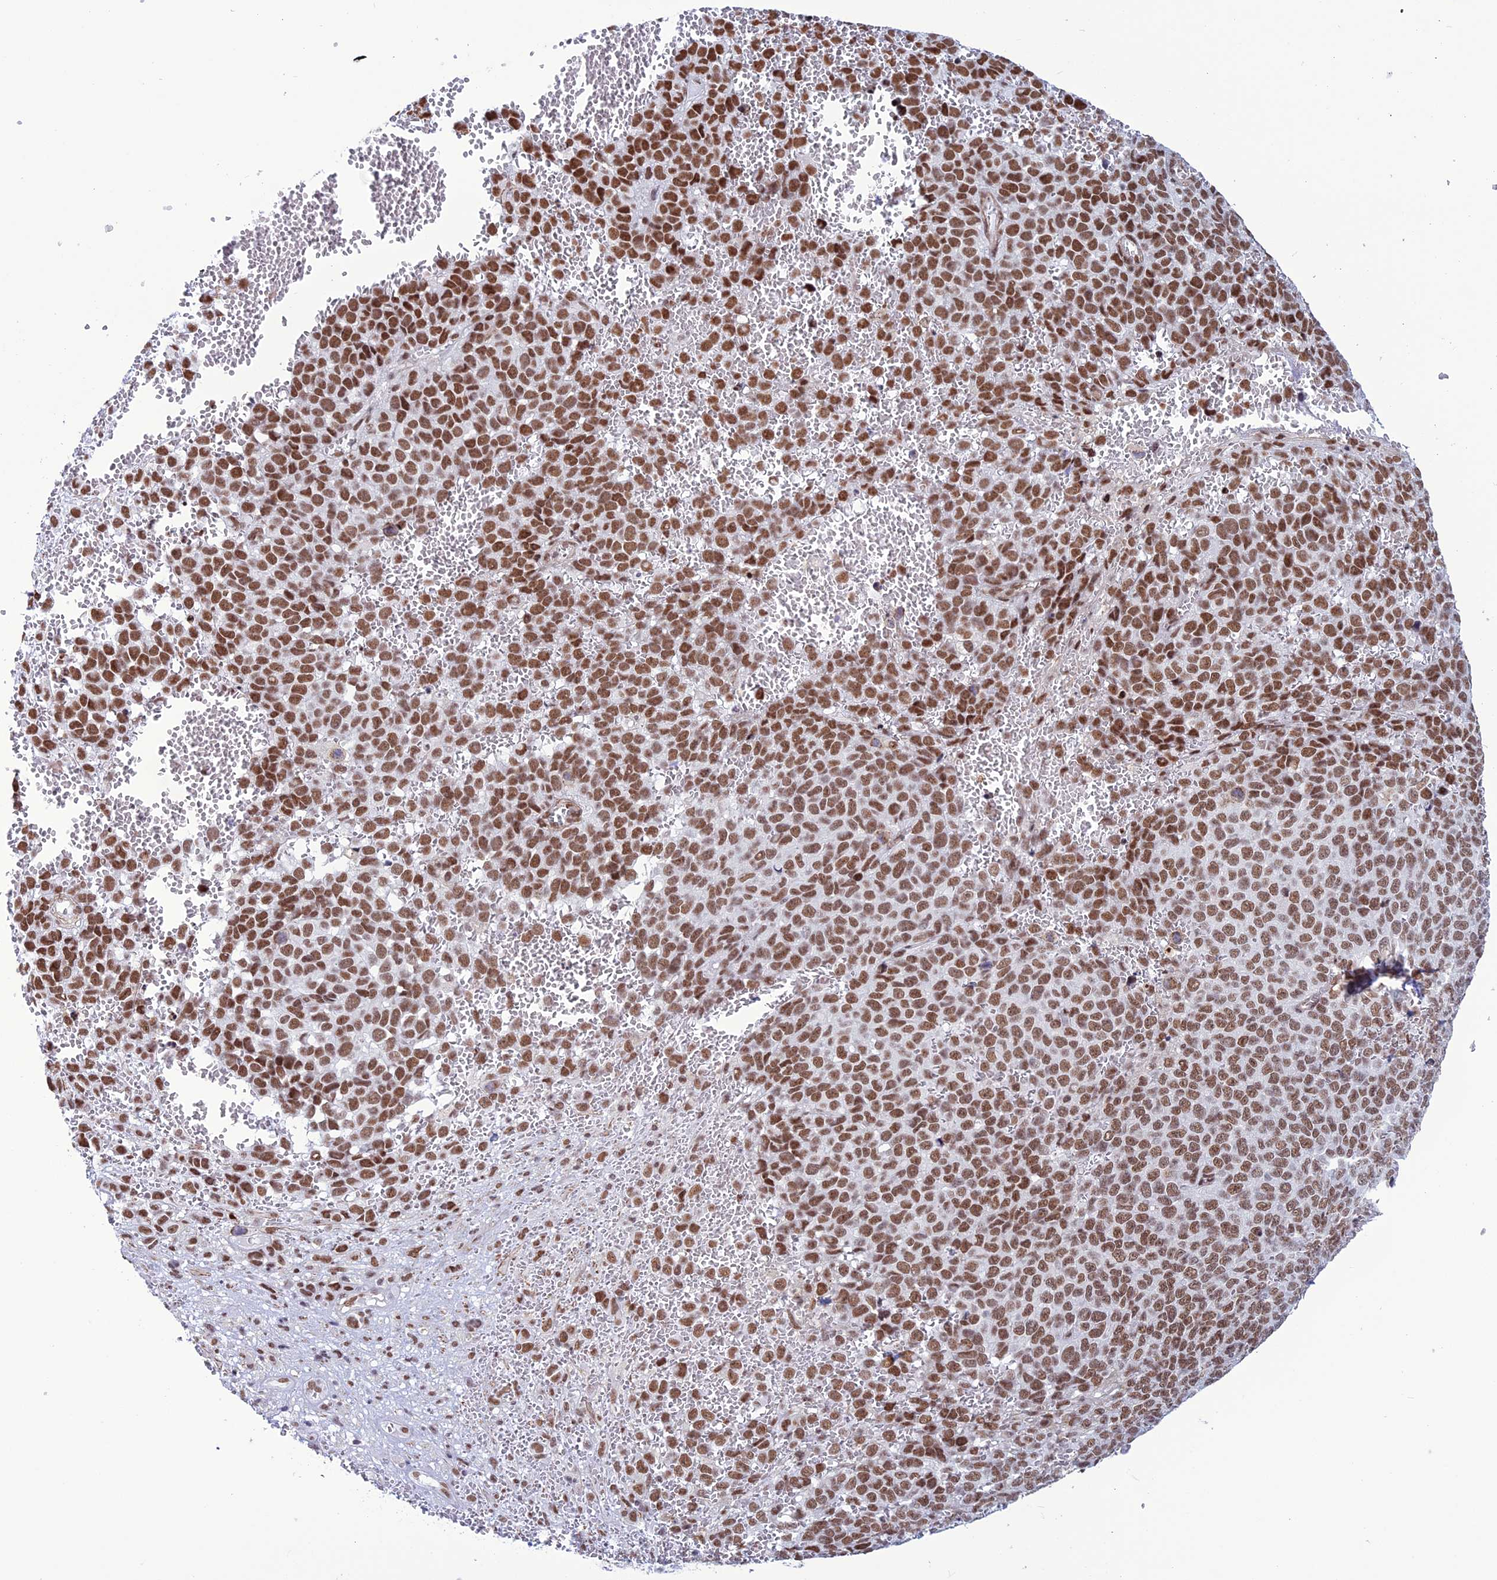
{"staining": {"intensity": "moderate", "quantity": ">75%", "location": "nuclear"}, "tissue": "melanoma", "cell_type": "Tumor cells", "image_type": "cancer", "snomed": [{"axis": "morphology", "description": "Malignant melanoma, NOS"}, {"axis": "topography", "description": "Nose, NOS"}], "caption": "Immunohistochemical staining of melanoma exhibits medium levels of moderate nuclear protein expression in approximately >75% of tumor cells.", "gene": "U2AF1", "patient": {"sex": "female", "age": 48}}